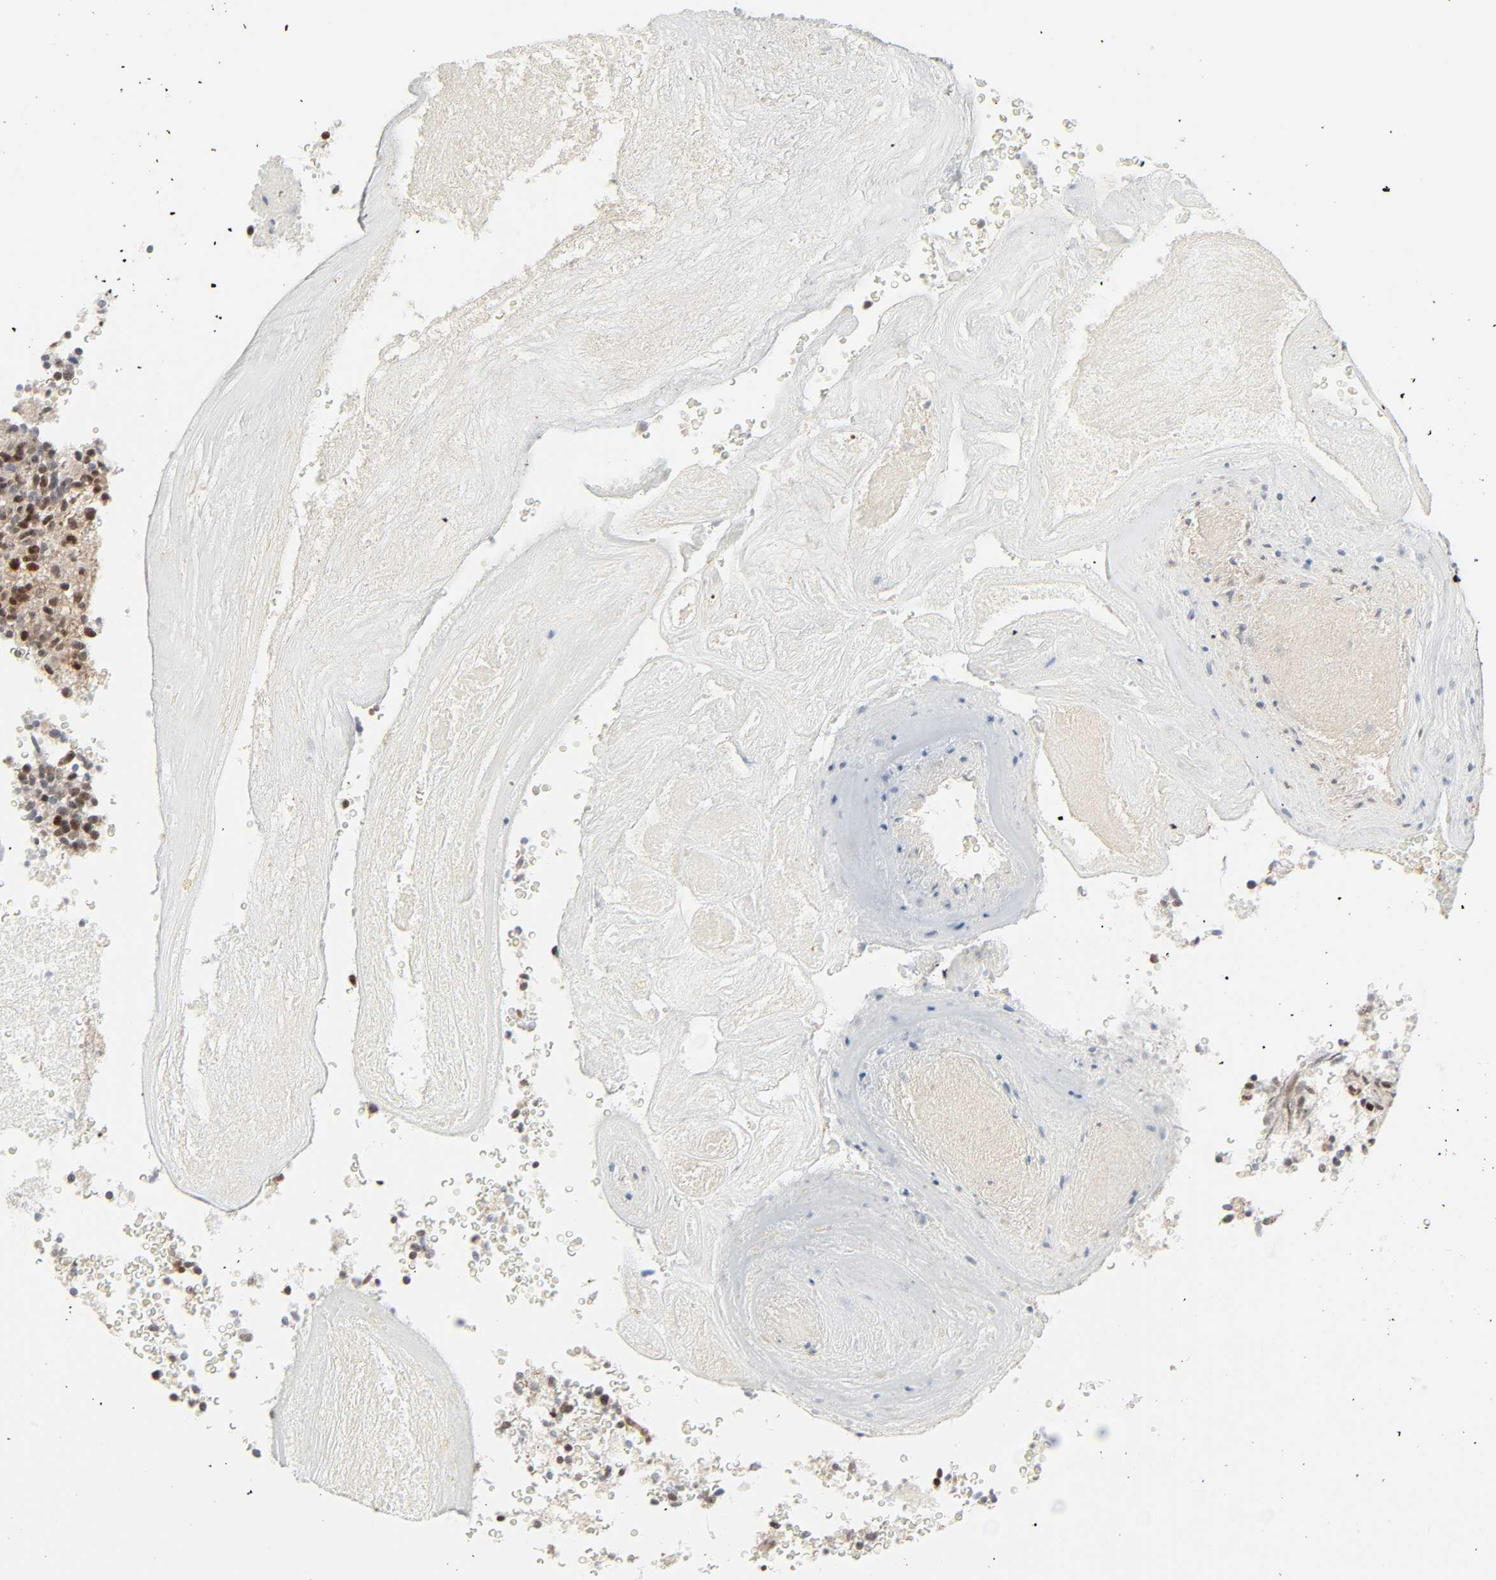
{"staining": {"intensity": "moderate", "quantity": ">75%", "location": "nuclear"}, "tissue": "glioma", "cell_type": "Tumor cells", "image_type": "cancer", "snomed": [{"axis": "morphology", "description": "Normal tissue, NOS"}, {"axis": "morphology", "description": "Glioma, malignant, High grade"}, {"axis": "topography", "description": "Cerebral cortex"}], "caption": "Human high-grade glioma (malignant) stained with a protein marker shows moderate staining in tumor cells.", "gene": "ZBTB16", "patient": {"sex": "male", "age": 75}}